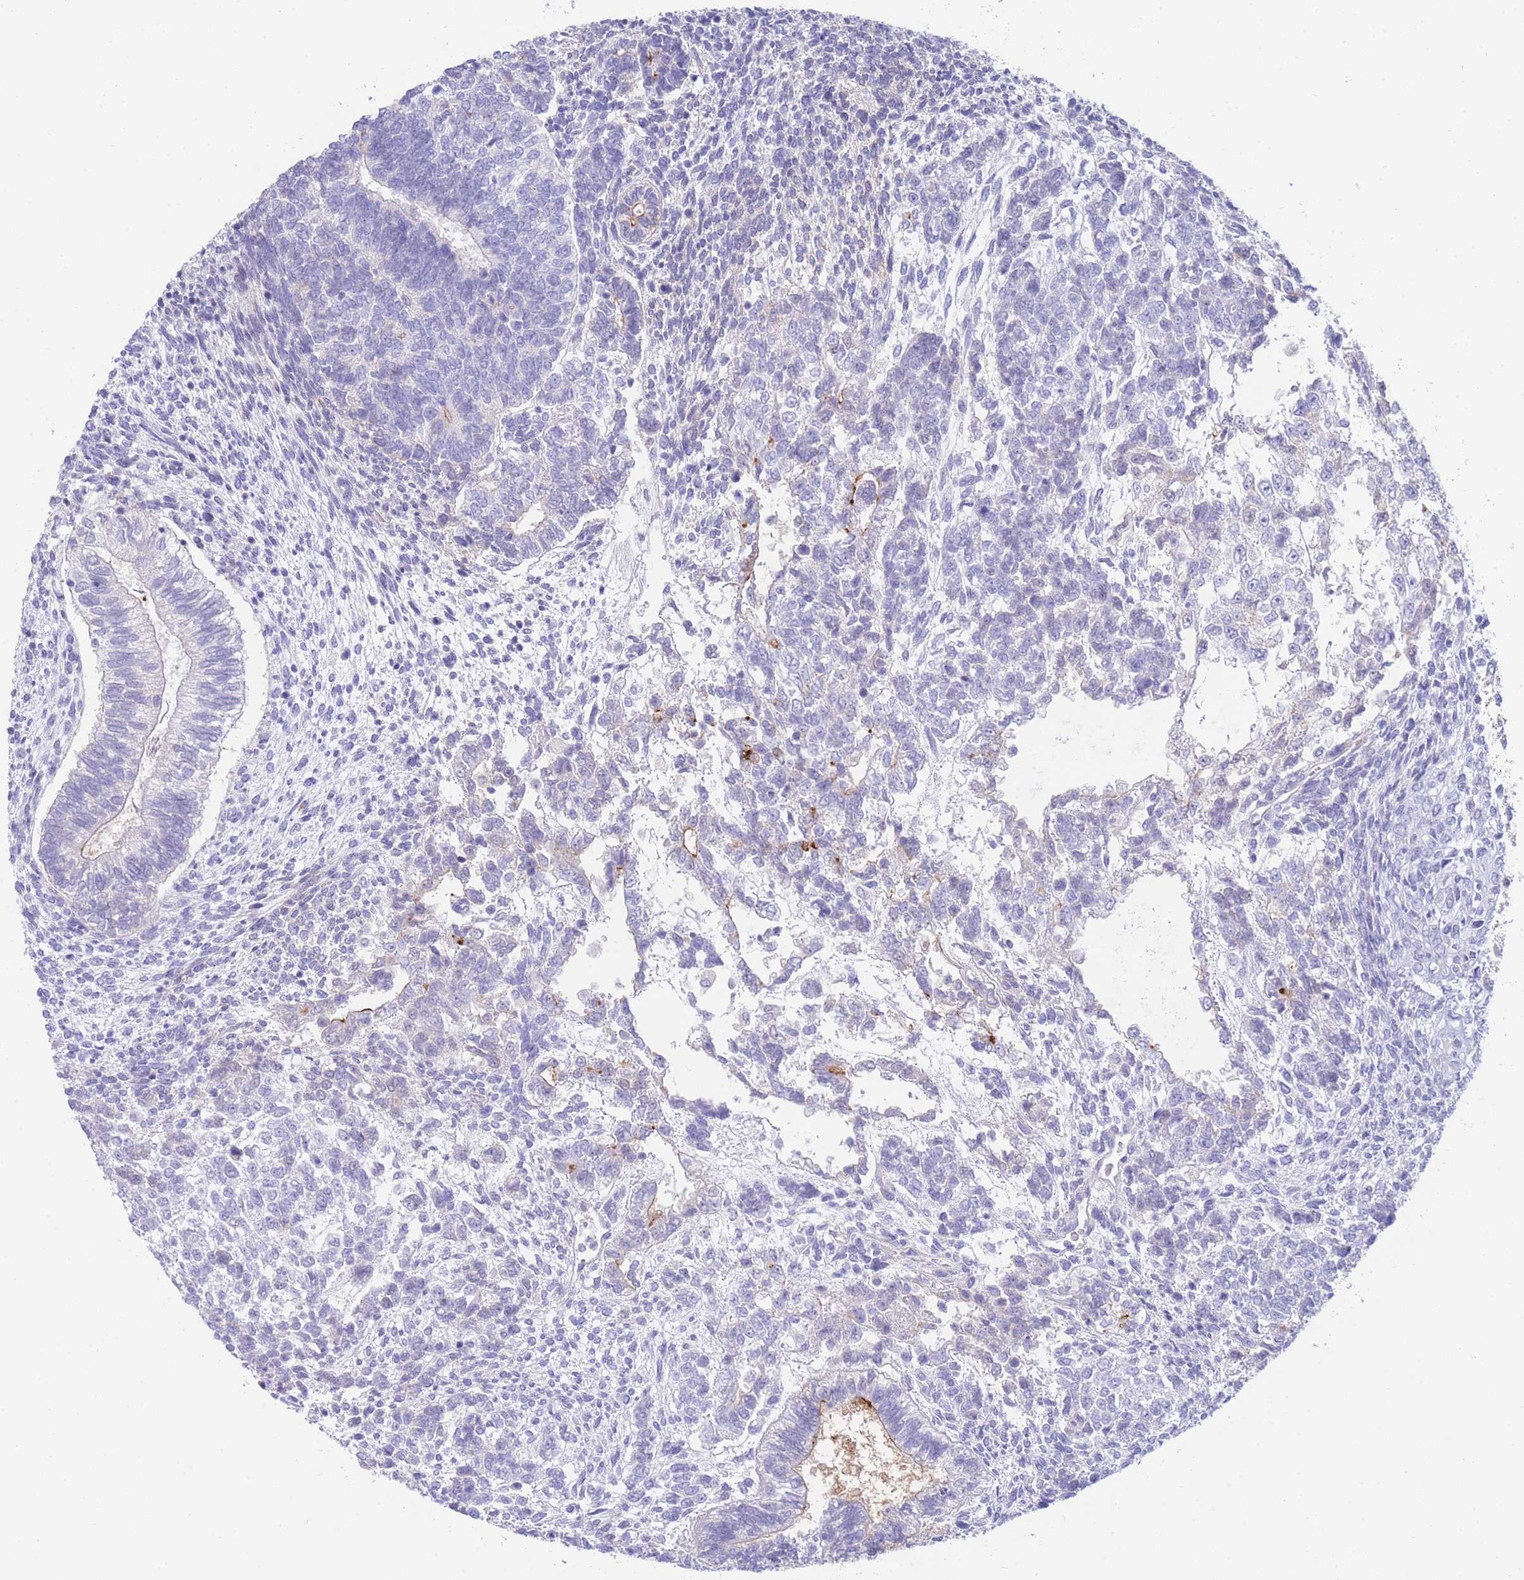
{"staining": {"intensity": "negative", "quantity": "none", "location": "none"}, "tissue": "testis cancer", "cell_type": "Tumor cells", "image_type": "cancer", "snomed": [{"axis": "morphology", "description": "Carcinoma, Embryonal, NOS"}, {"axis": "topography", "description": "Testis"}], "caption": "Immunohistochemistry micrograph of testis cancer stained for a protein (brown), which exhibits no expression in tumor cells.", "gene": "LRRC37A", "patient": {"sex": "male", "age": 23}}